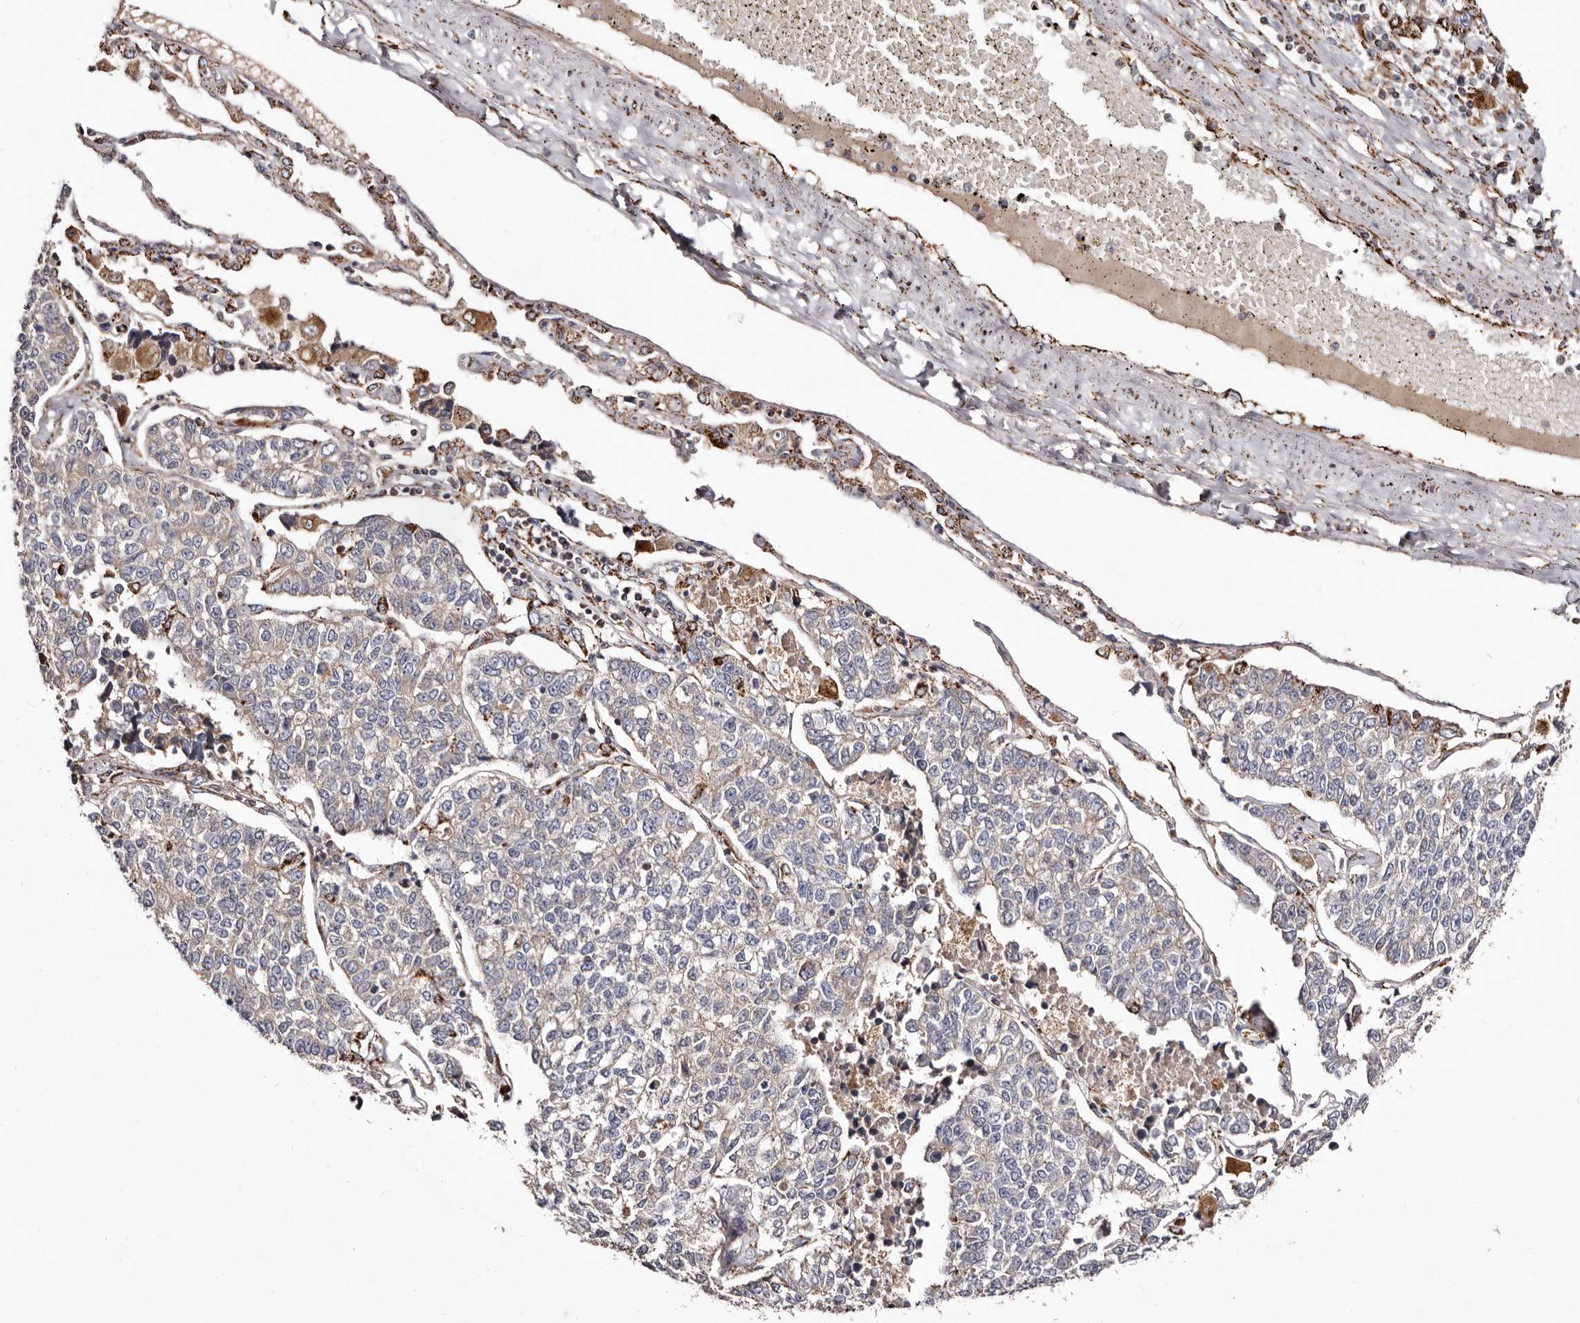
{"staining": {"intensity": "negative", "quantity": "none", "location": "none"}, "tissue": "lung cancer", "cell_type": "Tumor cells", "image_type": "cancer", "snomed": [{"axis": "morphology", "description": "Adenocarcinoma, NOS"}, {"axis": "topography", "description": "Lung"}], "caption": "A histopathology image of lung cancer (adenocarcinoma) stained for a protein exhibits no brown staining in tumor cells. (DAB (3,3'-diaminobenzidine) IHC with hematoxylin counter stain).", "gene": "LUZP1", "patient": {"sex": "male", "age": 49}}